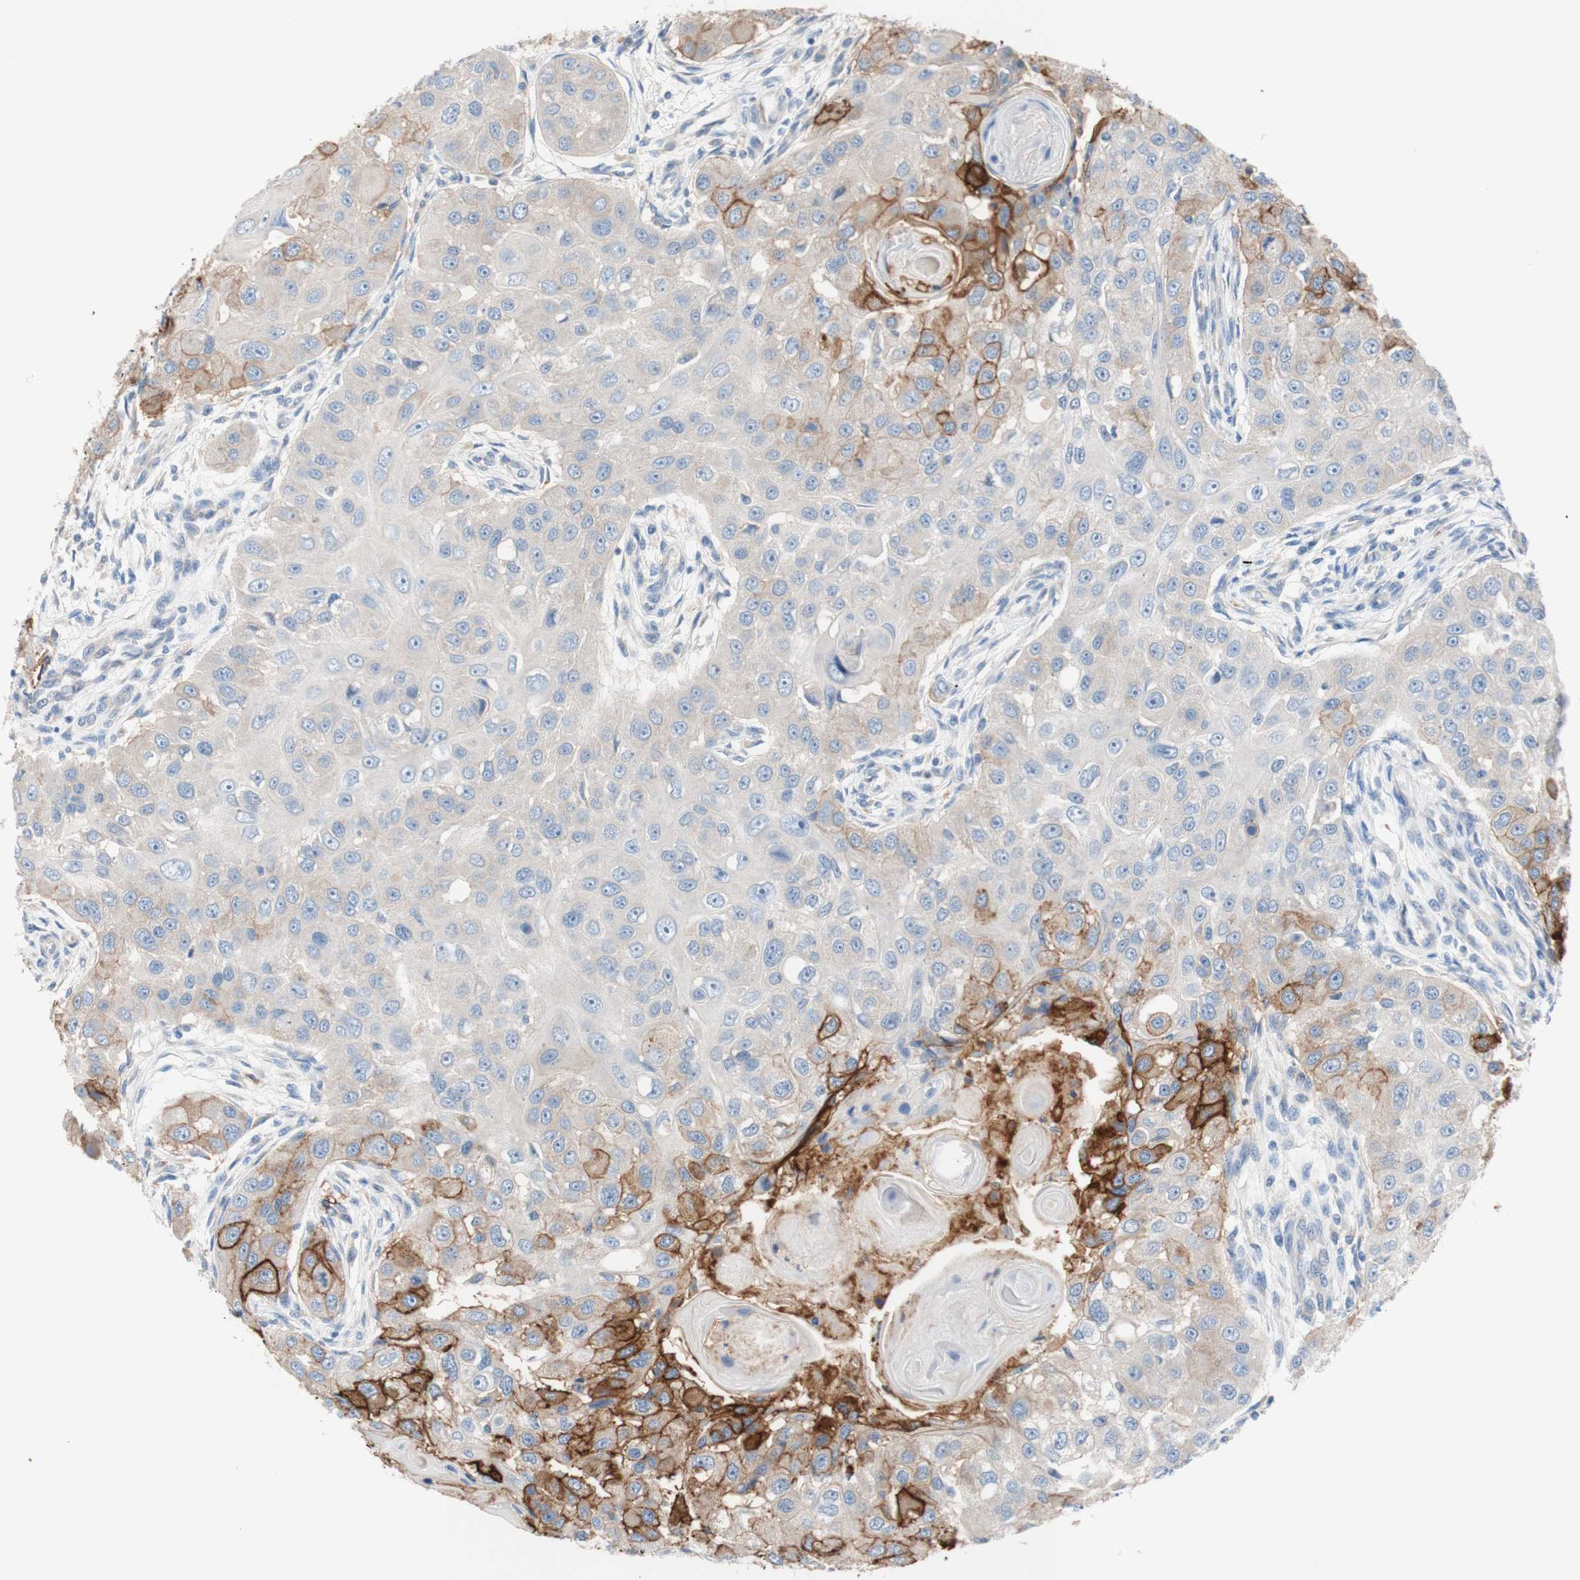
{"staining": {"intensity": "strong", "quantity": "25%-75%", "location": "cytoplasmic/membranous"}, "tissue": "head and neck cancer", "cell_type": "Tumor cells", "image_type": "cancer", "snomed": [{"axis": "morphology", "description": "Normal tissue, NOS"}, {"axis": "morphology", "description": "Squamous cell carcinoma, NOS"}, {"axis": "topography", "description": "Skeletal muscle"}, {"axis": "topography", "description": "Head-Neck"}], "caption": "Protein staining displays strong cytoplasmic/membranous expression in about 25%-75% of tumor cells in head and neck cancer.", "gene": "F3", "patient": {"sex": "male", "age": 51}}